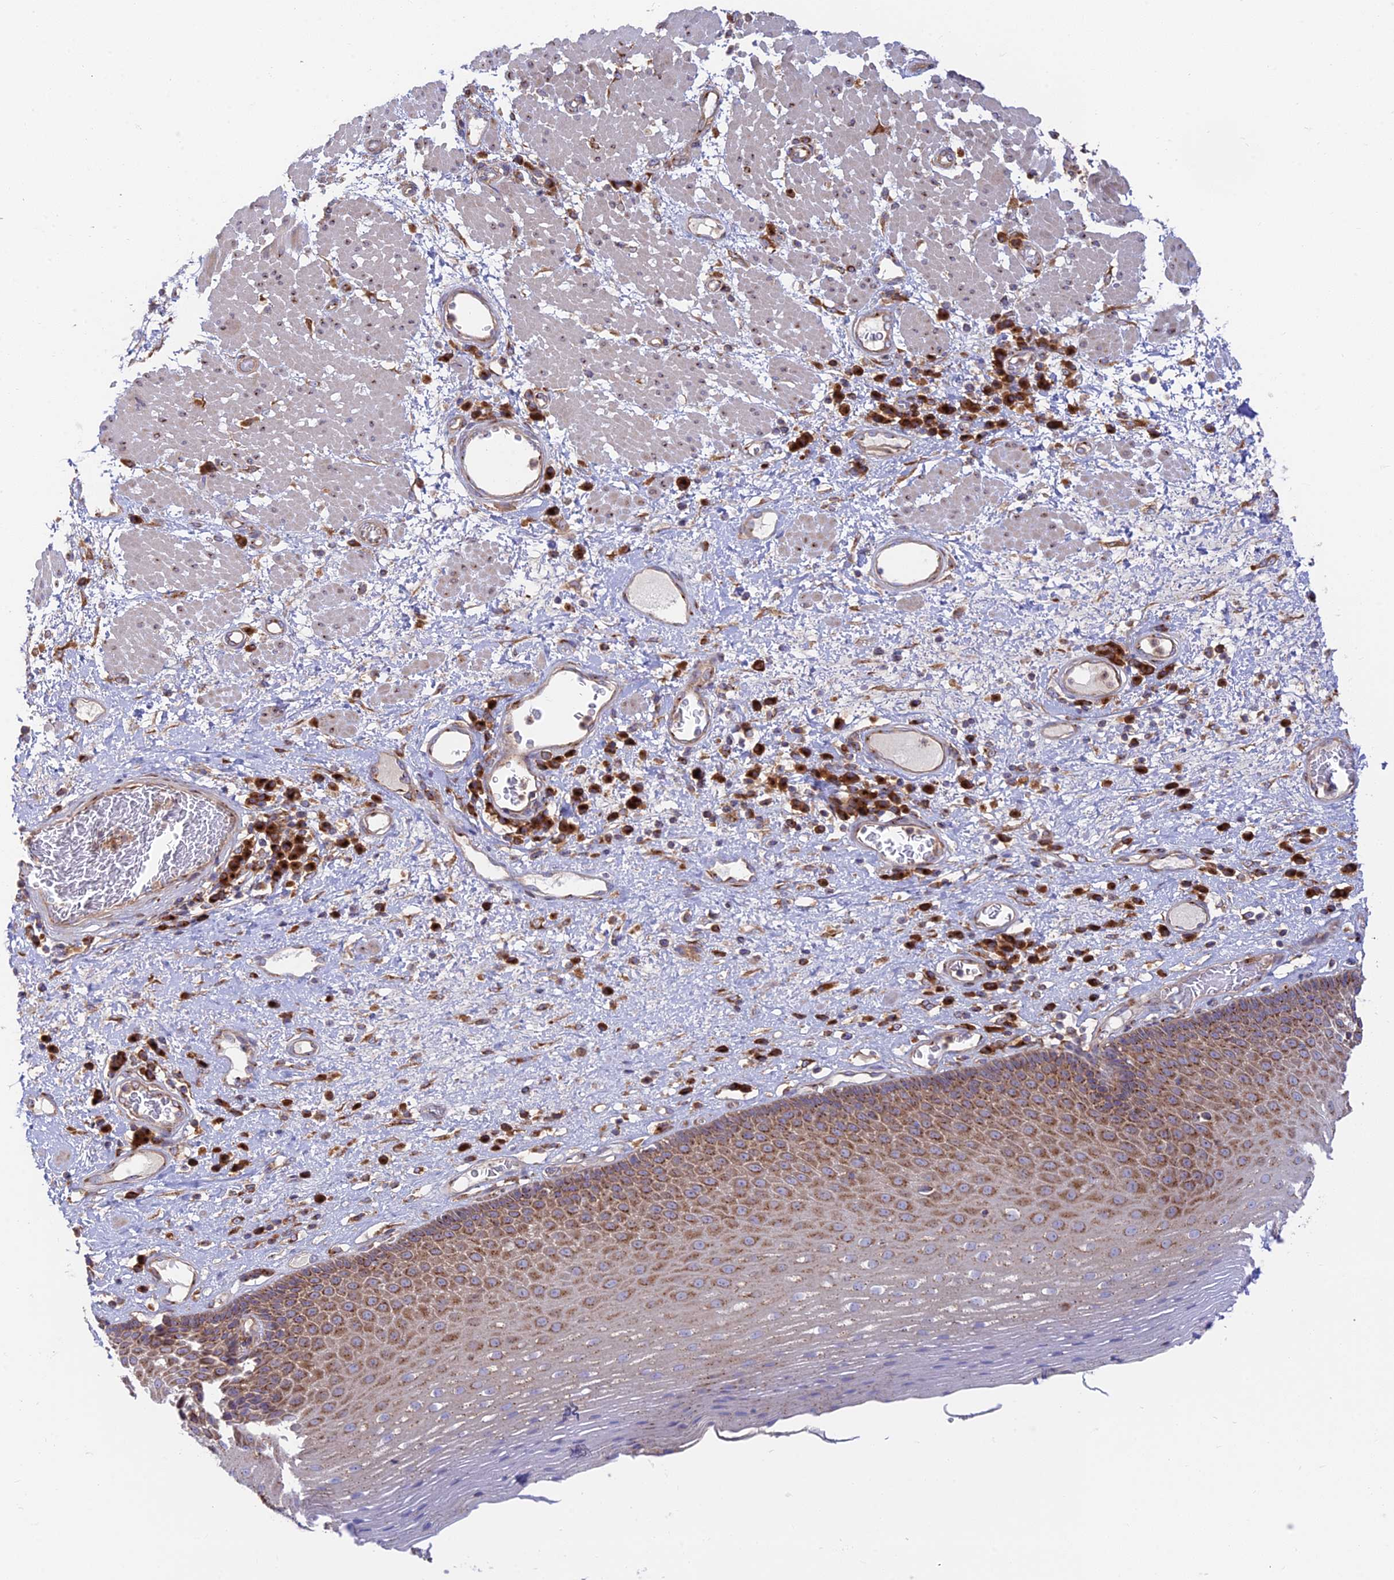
{"staining": {"intensity": "strong", "quantity": ">75%", "location": "cytoplasmic/membranous"}, "tissue": "esophagus", "cell_type": "Squamous epithelial cells", "image_type": "normal", "snomed": [{"axis": "morphology", "description": "Normal tissue, NOS"}, {"axis": "morphology", "description": "Adenocarcinoma, NOS"}, {"axis": "topography", "description": "Esophagus"}], "caption": "Human esophagus stained for a protein (brown) displays strong cytoplasmic/membranous positive expression in approximately >75% of squamous epithelial cells.", "gene": "GOLGA3", "patient": {"sex": "male", "age": 62}}